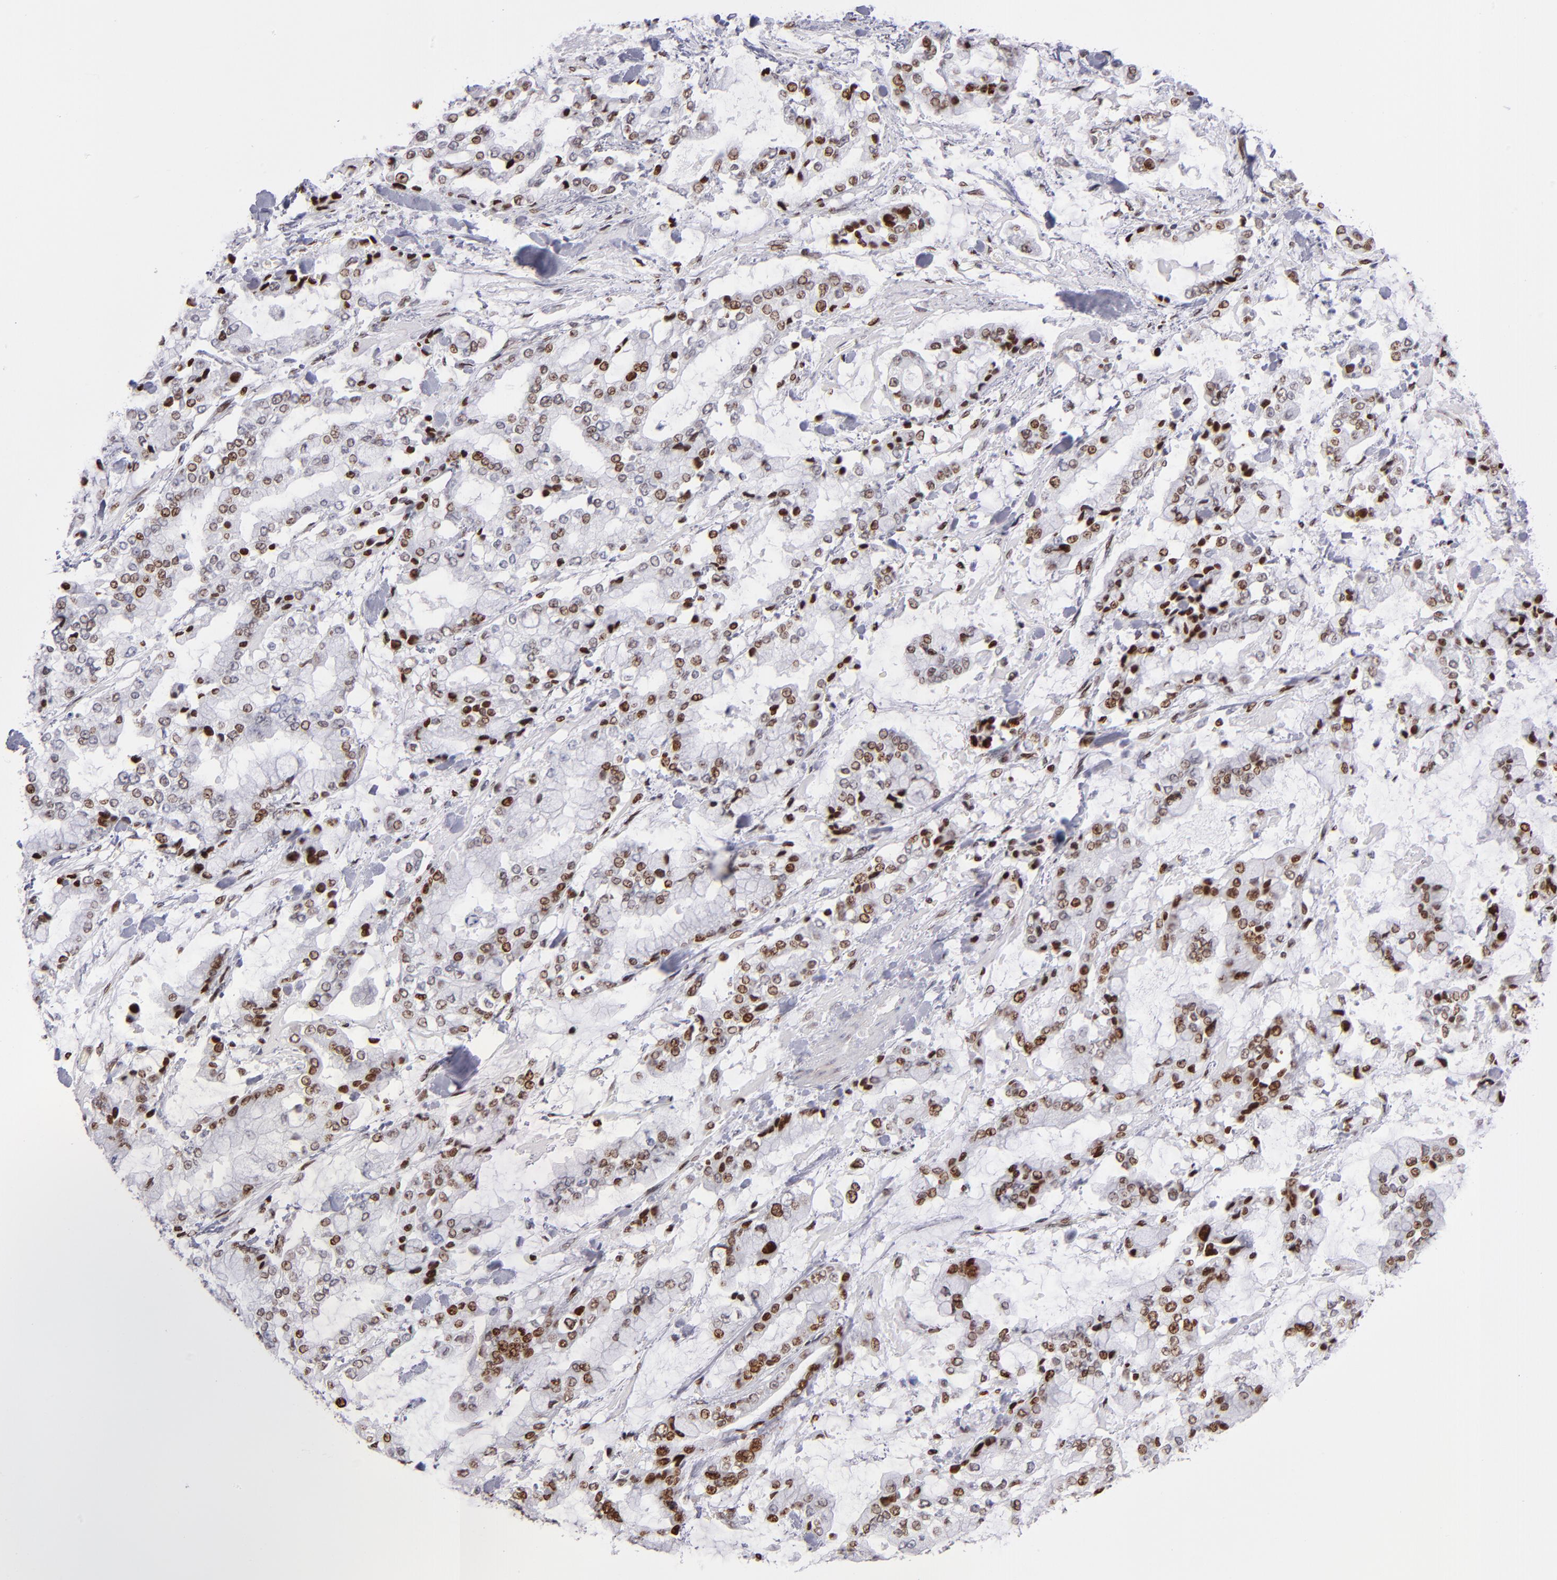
{"staining": {"intensity": "strong", "quantity": "25%-75%", "location": "nuclear"}, "tissue": "stomach cancer", "cell_type": "Tumor cells", "image_type": "cancer", "snomed": [{"axis": "morphology", "description": "Normal tissue, NOS"}, {"axis": "morphology", "description": "Adenocarcinoma, NOS"}, {"axis": "topography", "description": "Stomach, upper"}, {"axis": "topography", "description": "Stomach"}], "caption": "There is high levels of strong nuclear positivity in tumor cells of stomach cancer, as demonstrated by immunohistochemical staining (brown color).", "gene": "POLA1", "patient": {"sex": "male", "age": 76}}